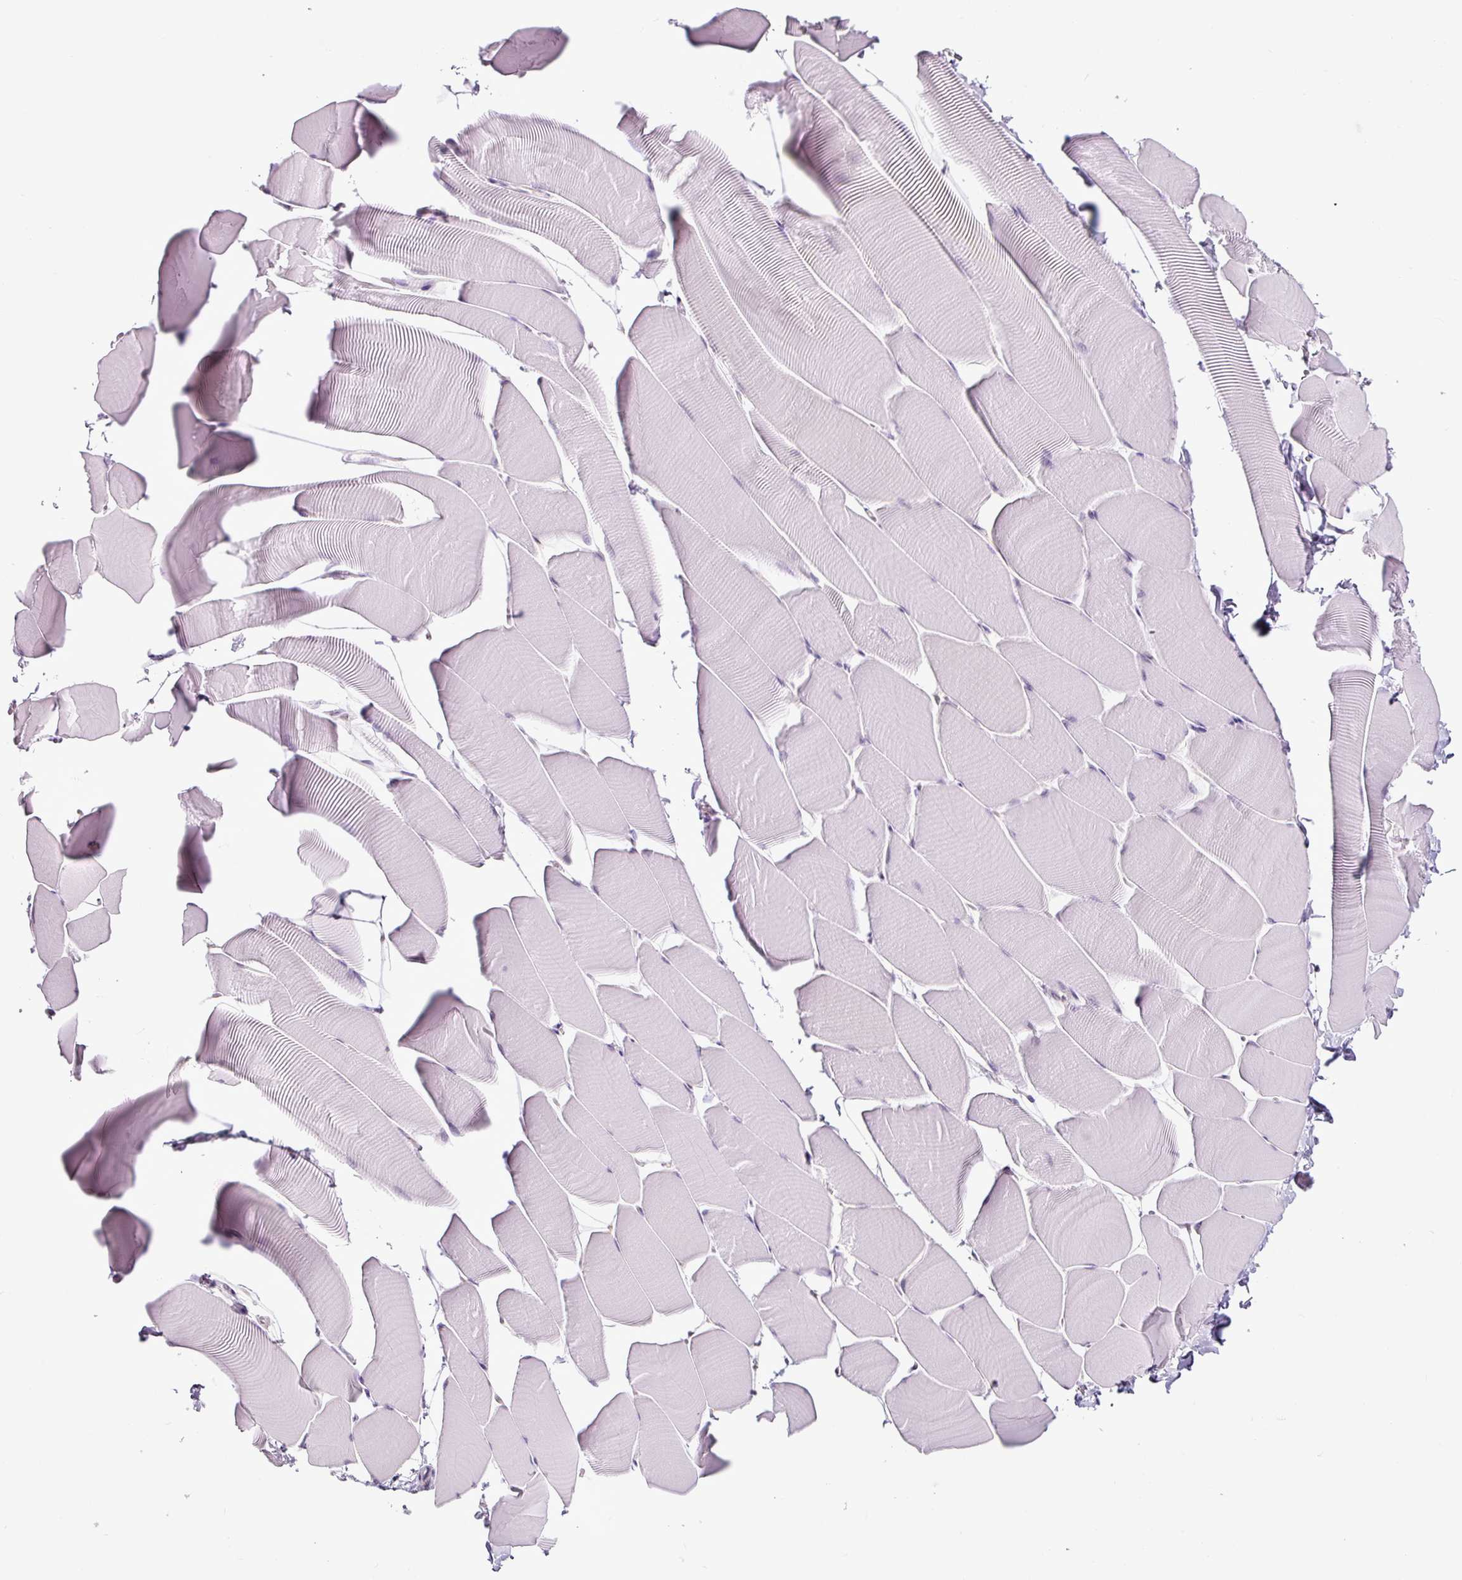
{"staining": {"intensity": "negative", "quantity": "none", "location": "none"}, "tissue": "skeletal muscle", "cell_type": "Myocytes", "image_type": "normal", "snomed": [{"axis": "morphology", "description": "Normal tissue, NOS"}, {"axis": "topography", "description": "Skeletal muscle"}], "caption": "Immunohistochemical staining of normal skeletal muscle reveals no significant staining in myocytes.", "gene": "TMEM178A", "patient": {"sex": "male", "age": 25}}